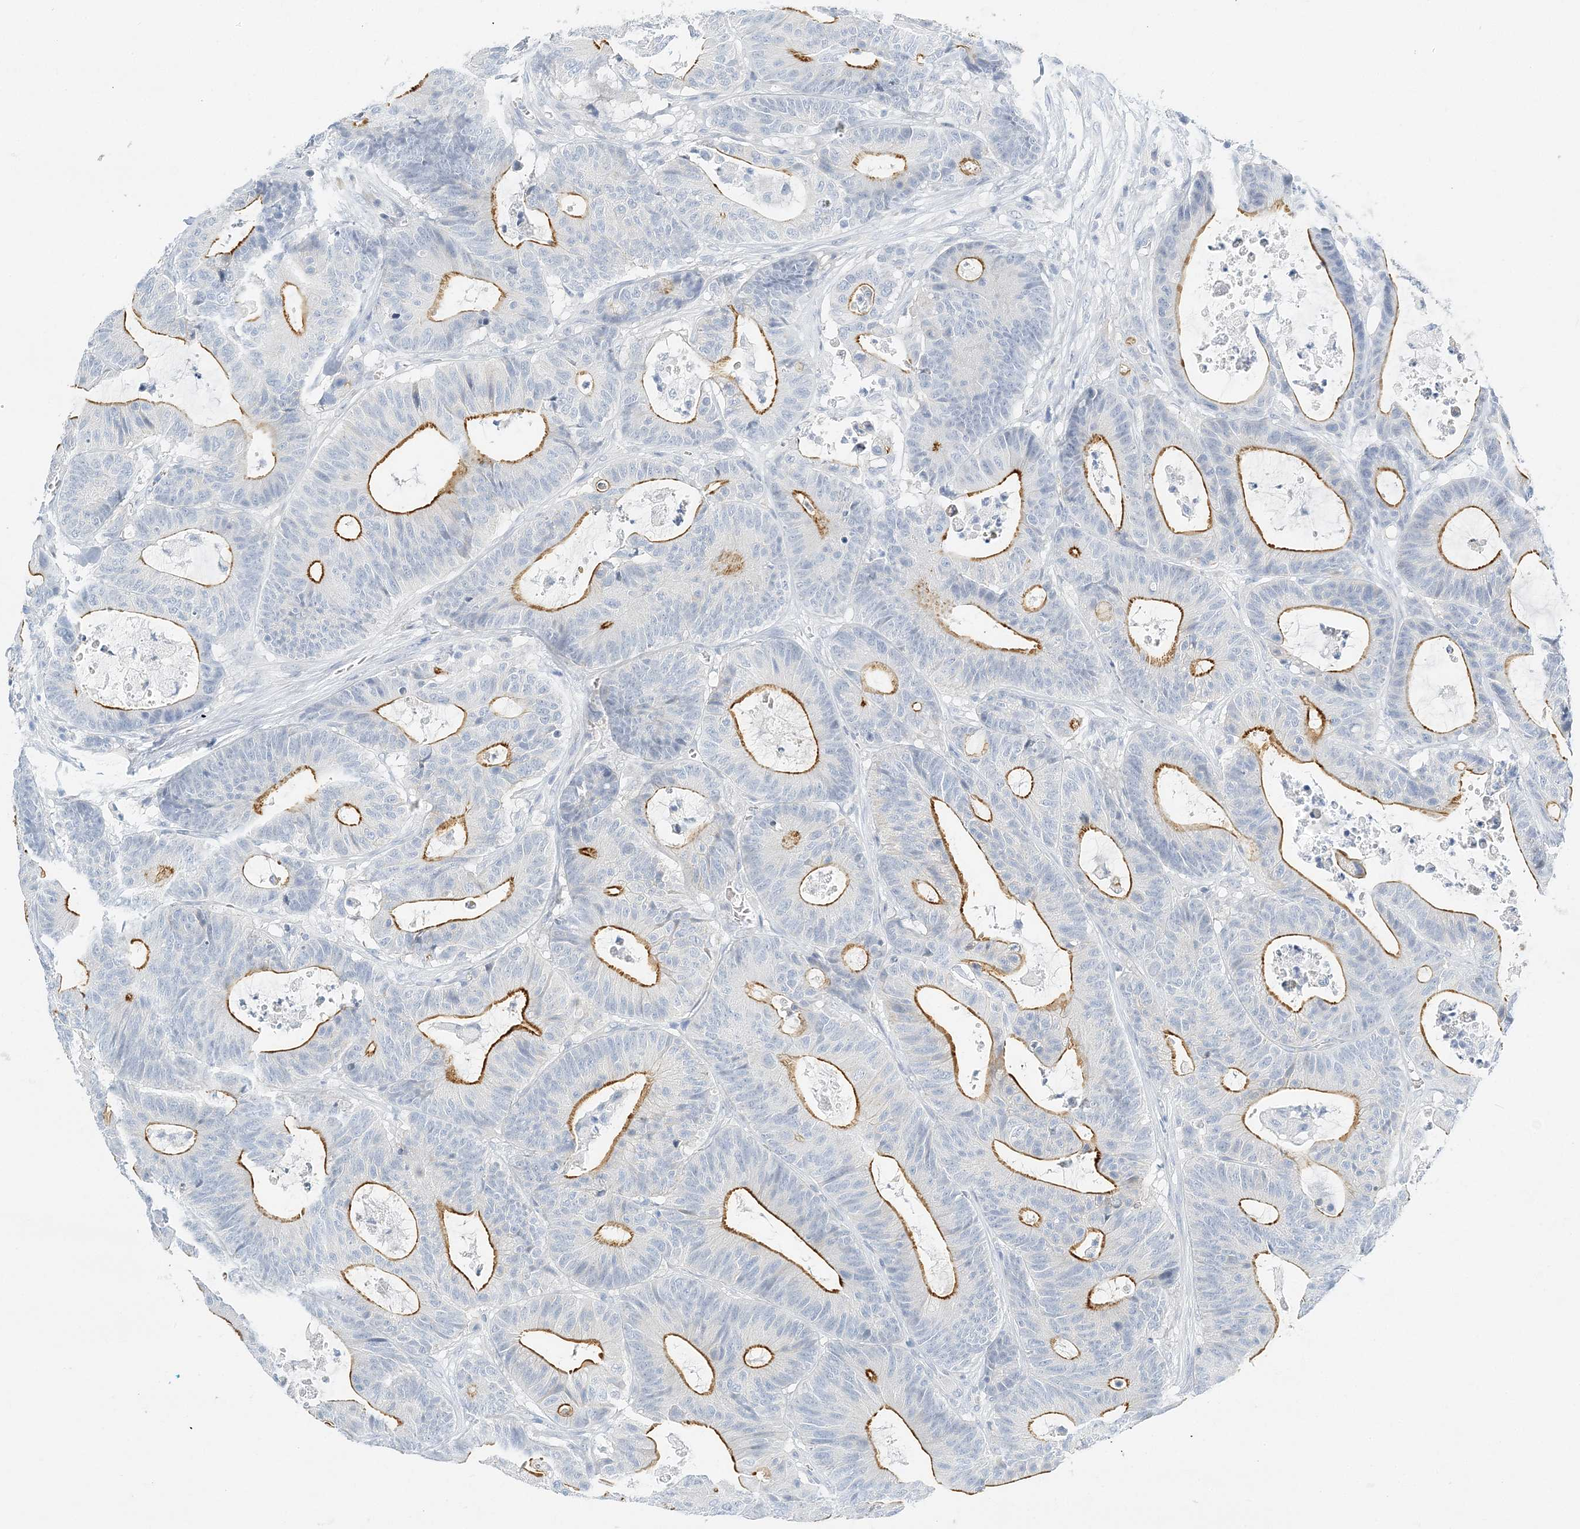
{"staining": {"intensity": "moderate", "quantity": ">75%", "location": "cytoplasmic/membranous"}, "tissue": "colorectal cancer", "cell_type": "Tumor cells", "image_type": "cancer", "snomed": [{"axis": "morphology", "description": "Adenocarcinoma, NOS"}, {"axis": "topography", "description": "Colon"}], "caption": "Immunohistochemistry histopathology image of colorectal cancer stained for a protein (brown), which shows medium levels of moderate cytoplasmic/membranous positivity in about >75% of tumor cells.", "gene": "VILL", "patient": {"sex": "female", "age": 84}}